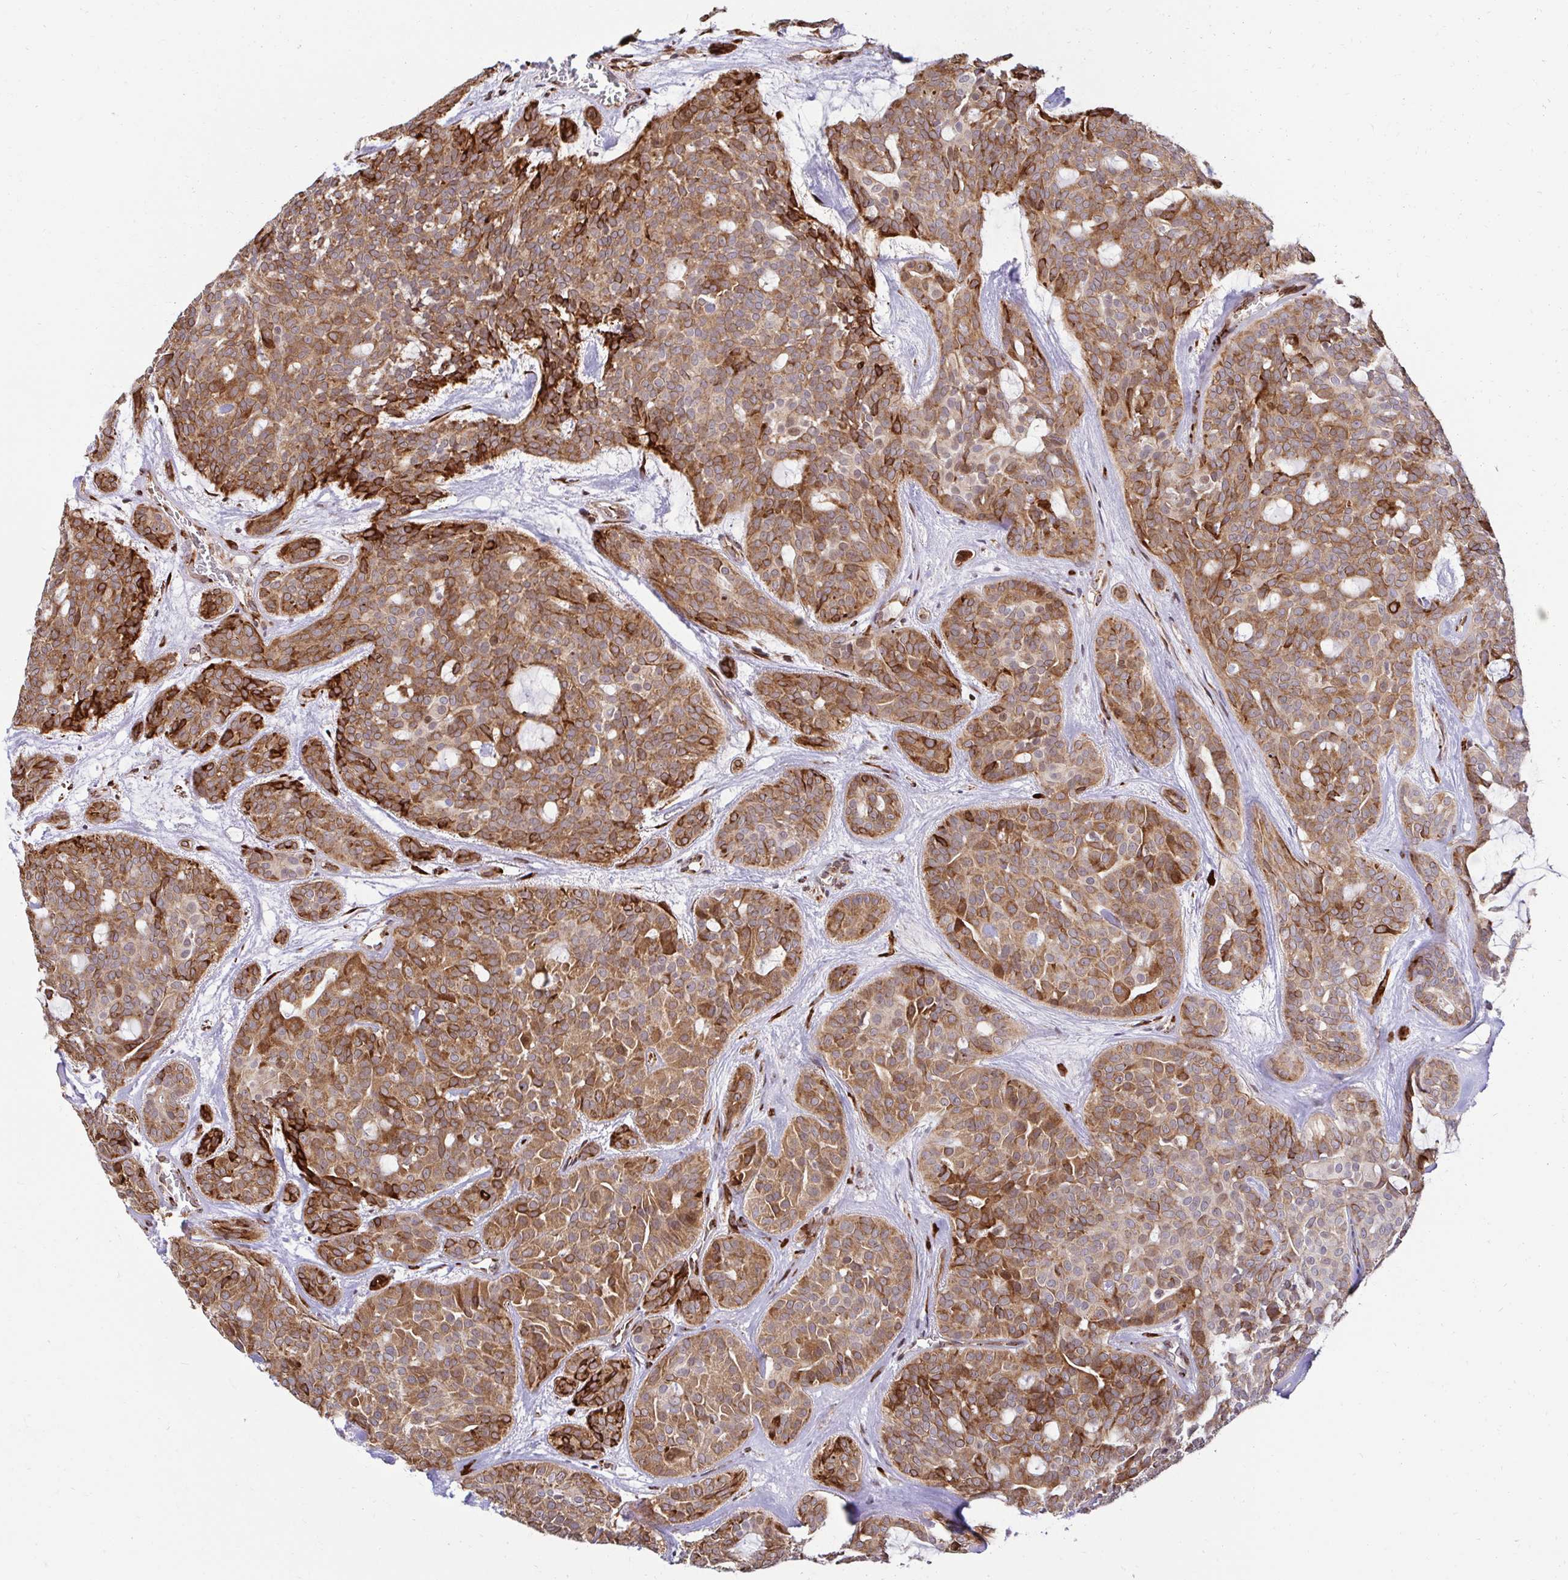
{"staining": {"intensity": "moderate", "quantity": ">75%", "location": "cytoplasmic/membranous"}, "tissue": "head and neck cancer", "cell_type": "Tumor cells", "image_type": "cancer", "snomed": [{"axis": "morphology", "description": "Adenocarcinoma, NOS"}, {"axis": "topography", "description": "Head-Neck"}], "caption": "Approximately >75% of tumor cells in head and neck cancer (adenocarcinoma) demonstrate moderate cytoplasmic/membranous protein positivity as visualized by brown immunohistochemical staining.", "gene": "HPS1", "patient": {"sex": "male", "age": 66}}